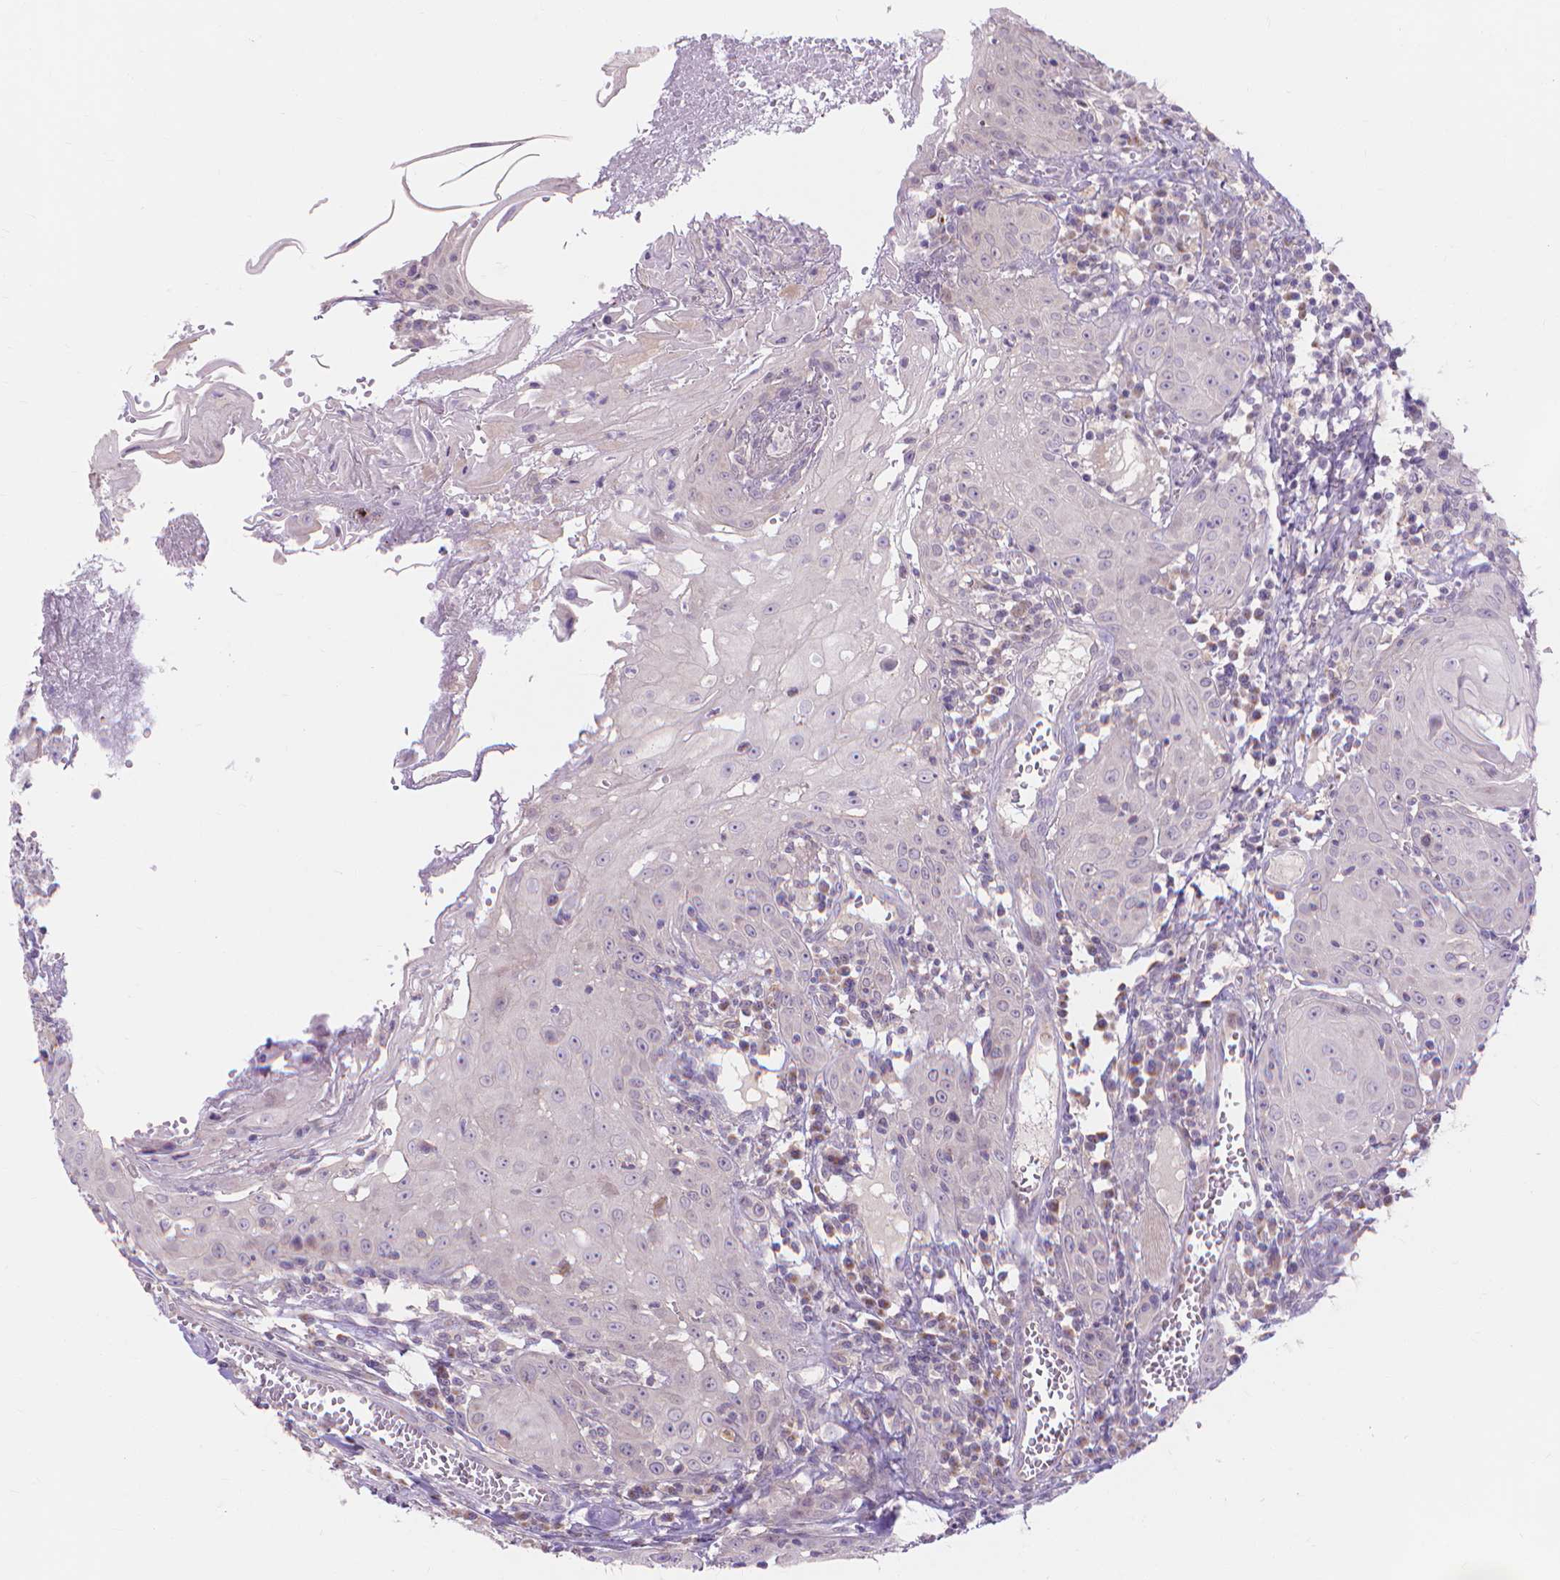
{"staining": {"intensity": "negative", "quantity": "none", "location": "none"}, "tissue": "head and neck cancer", "cell_type": "Tumor cells", "image_type": "cancer", "snomed": [{"axis": "morphology", "description": "Squamous cell carcinoma, NOS"}, {"axis": "topography", "description": "Head-Neck"}], "caption": "A high-resolution photomicrograph shows IHC staining of head and neck cancer (squamous cell carcinoma), which displays no significant staining in tumor cells. (DAB (3,3'-diaminobenzidine) IHC with hematoxylin counter stain).", "gene": "PRDM13", "patient": {"sex": "female", "age": 80}}